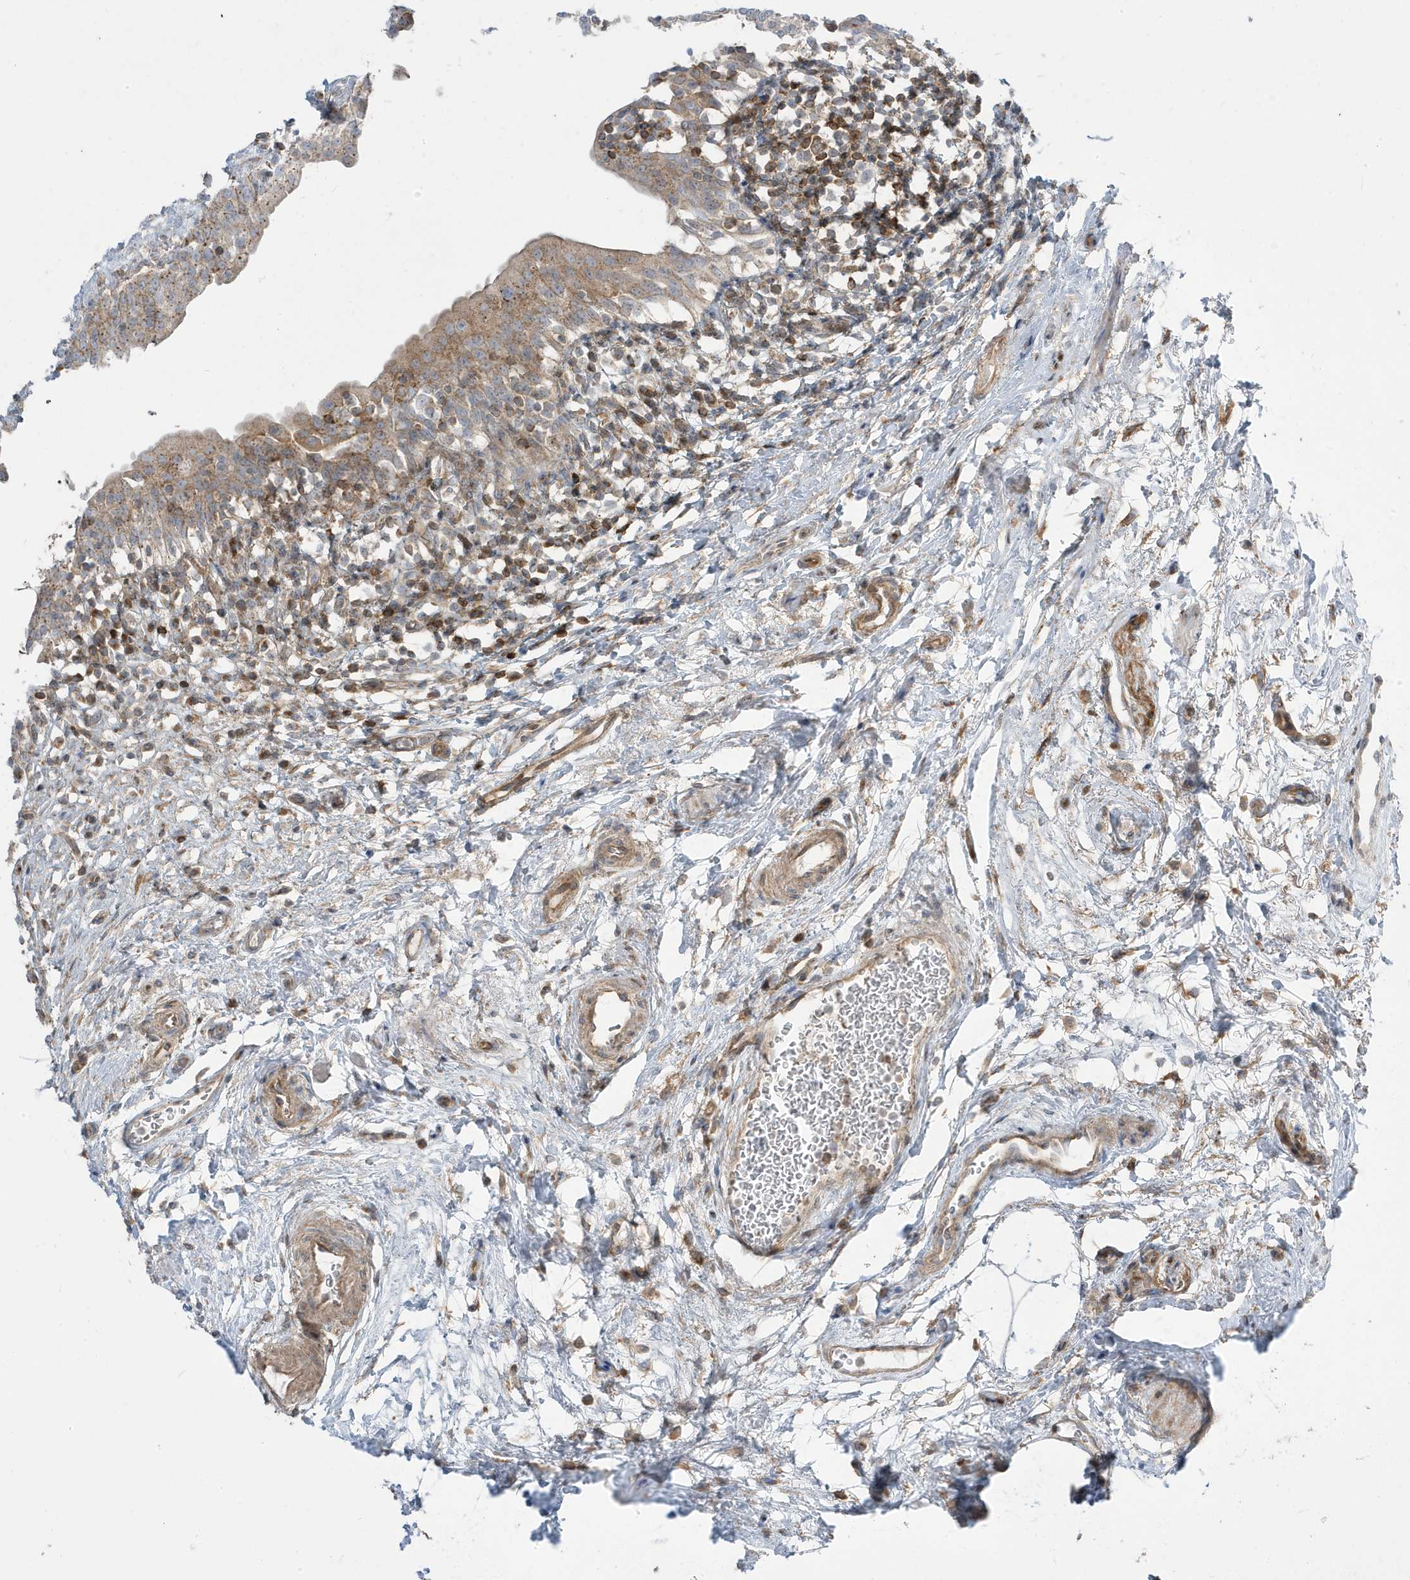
{"staining": {"intensity": "moderate", "quantity": ">75%", "location": "cytoplasmic/membranous"}, "tissue": "urinary bladder", "cell_type": "Urothelial cells", "image_type": "normal", "snomed": [{"axis": "morphology", "description": "Normal tissue, NOS"}, {"axis": "topography", "description": "Urinary bladder"}], "caption": "Protein expression analysis of normal urinary bladder reveals moderate cytoplasmic/membranous positivity in about >75% of urothelial cells.", "gene": "STAM", "patient": {"sex": "male", "age": 83}}